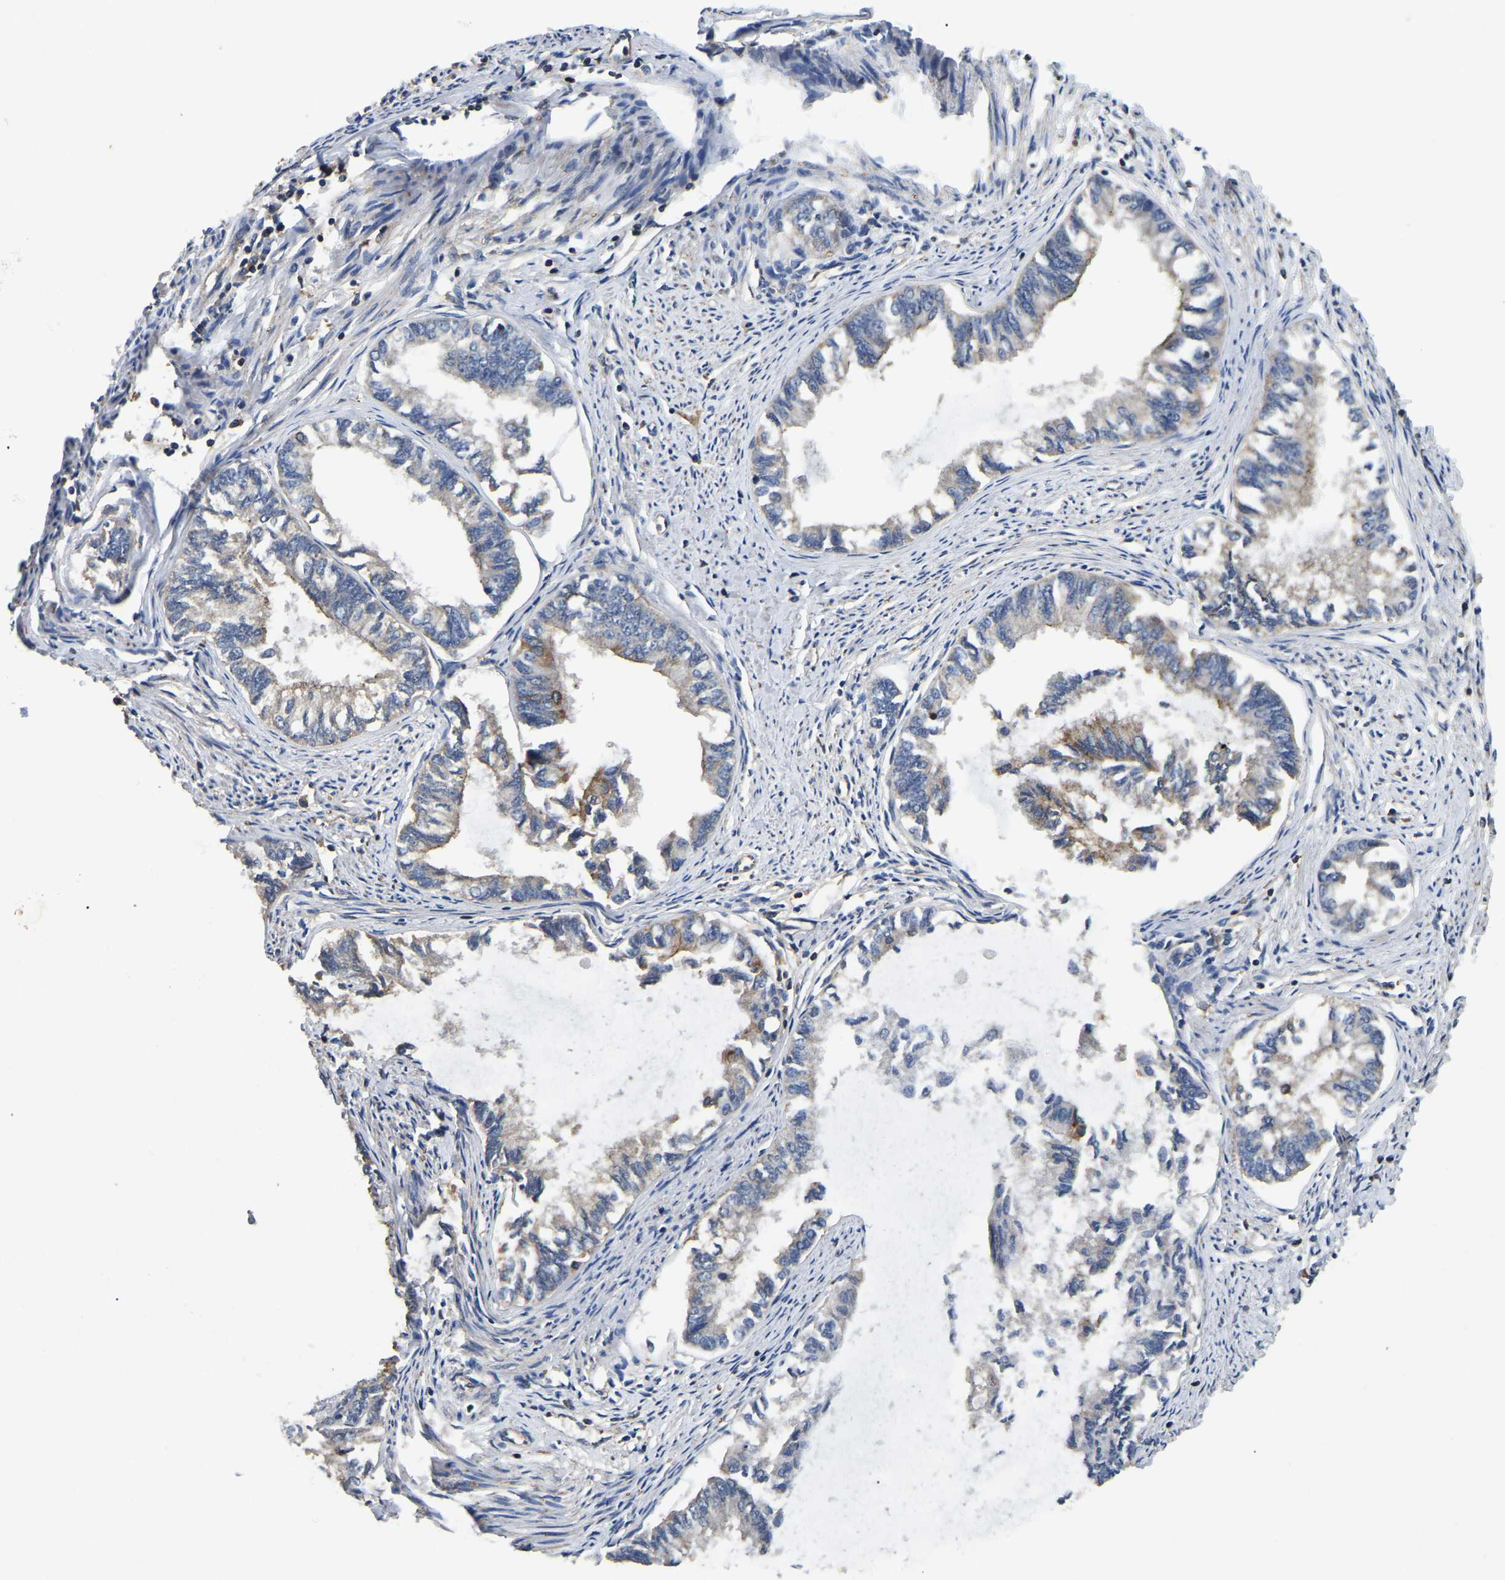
{"staining": {"intensity": "weak", "quantity": "<25%", "location": "cytoplasmic/membranous"}, "tissue": "endometrial cancer", "cell_type": "Tumor cells", "image_type": "cancer", "snomed": [{"axis": "morphology", "description": "Adenocarcinoma, NOS"}, {"axis": "topography", "description": "Endometrium"}], "caption": "This is a image of immunohistochemistry (IHC) staining of endometrial cancer, which shows no staining in tumor cells. (Brightfield microscopy of DAB IHC at high magnification).", "gene": "SMPD2", "patient": {"sex": "female", "age": 86}}